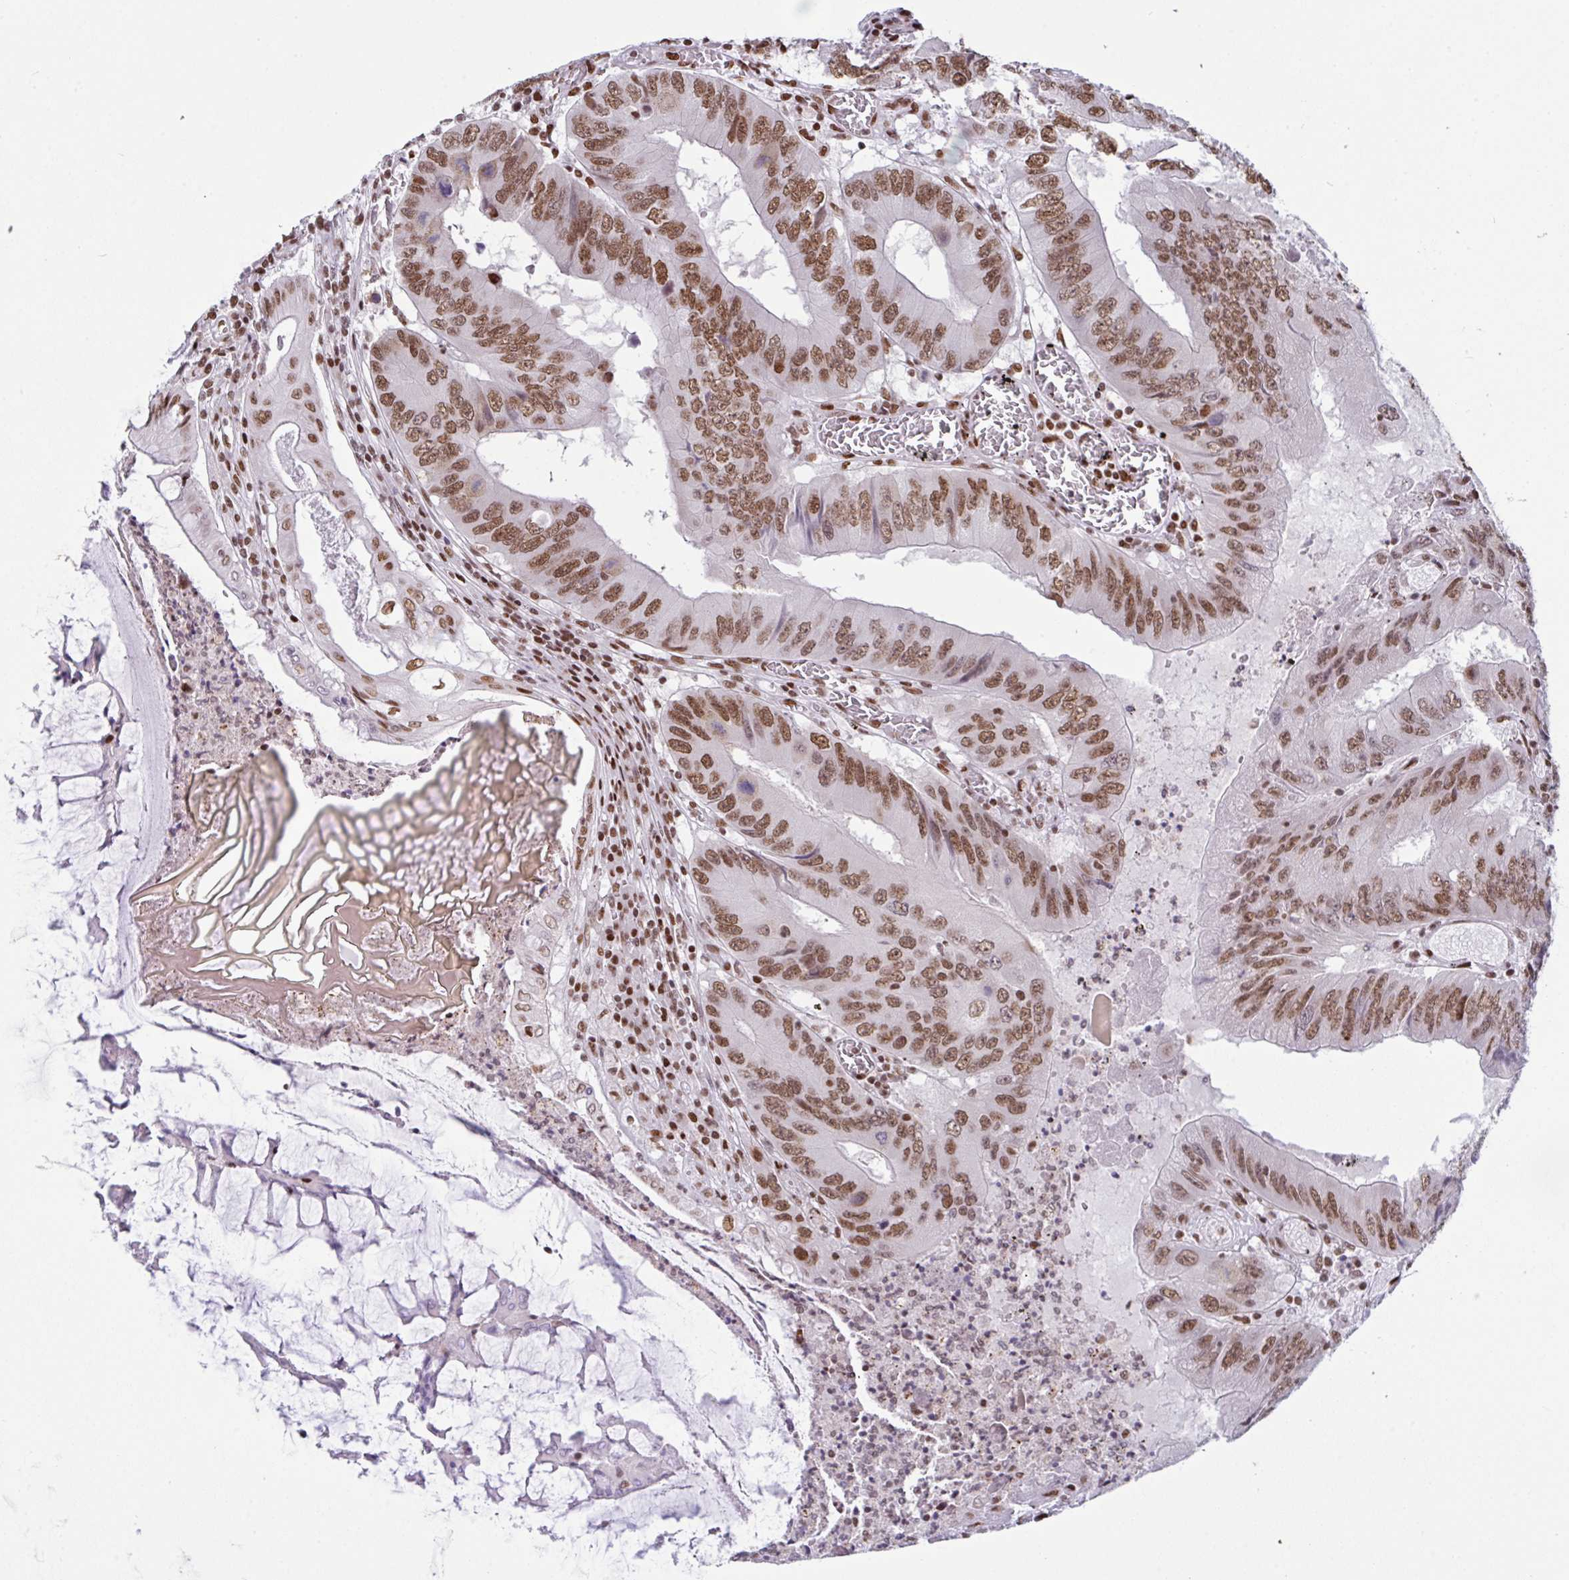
{"staining": {"intensity": "moderate", "quantity": ">75%", "location": "nuclear"}, "tissue": "colorectal cancer", "cell_type": "Tumor cells", "image_type": "cancer", "snomed": [{"axis": "morphology", "description": "Adenocarcinoma, NOS"}, {"axis": "topography", "description": "Colon"}], "caption": "This is an image of immunohistochemistry (IHC) staining of colorectal cancer (adenocarcinoma), which shows moderate expression in the nuclear of tumor cells.", "gene": "CLP1", "patient": {"sex": "male", "age": 53}}